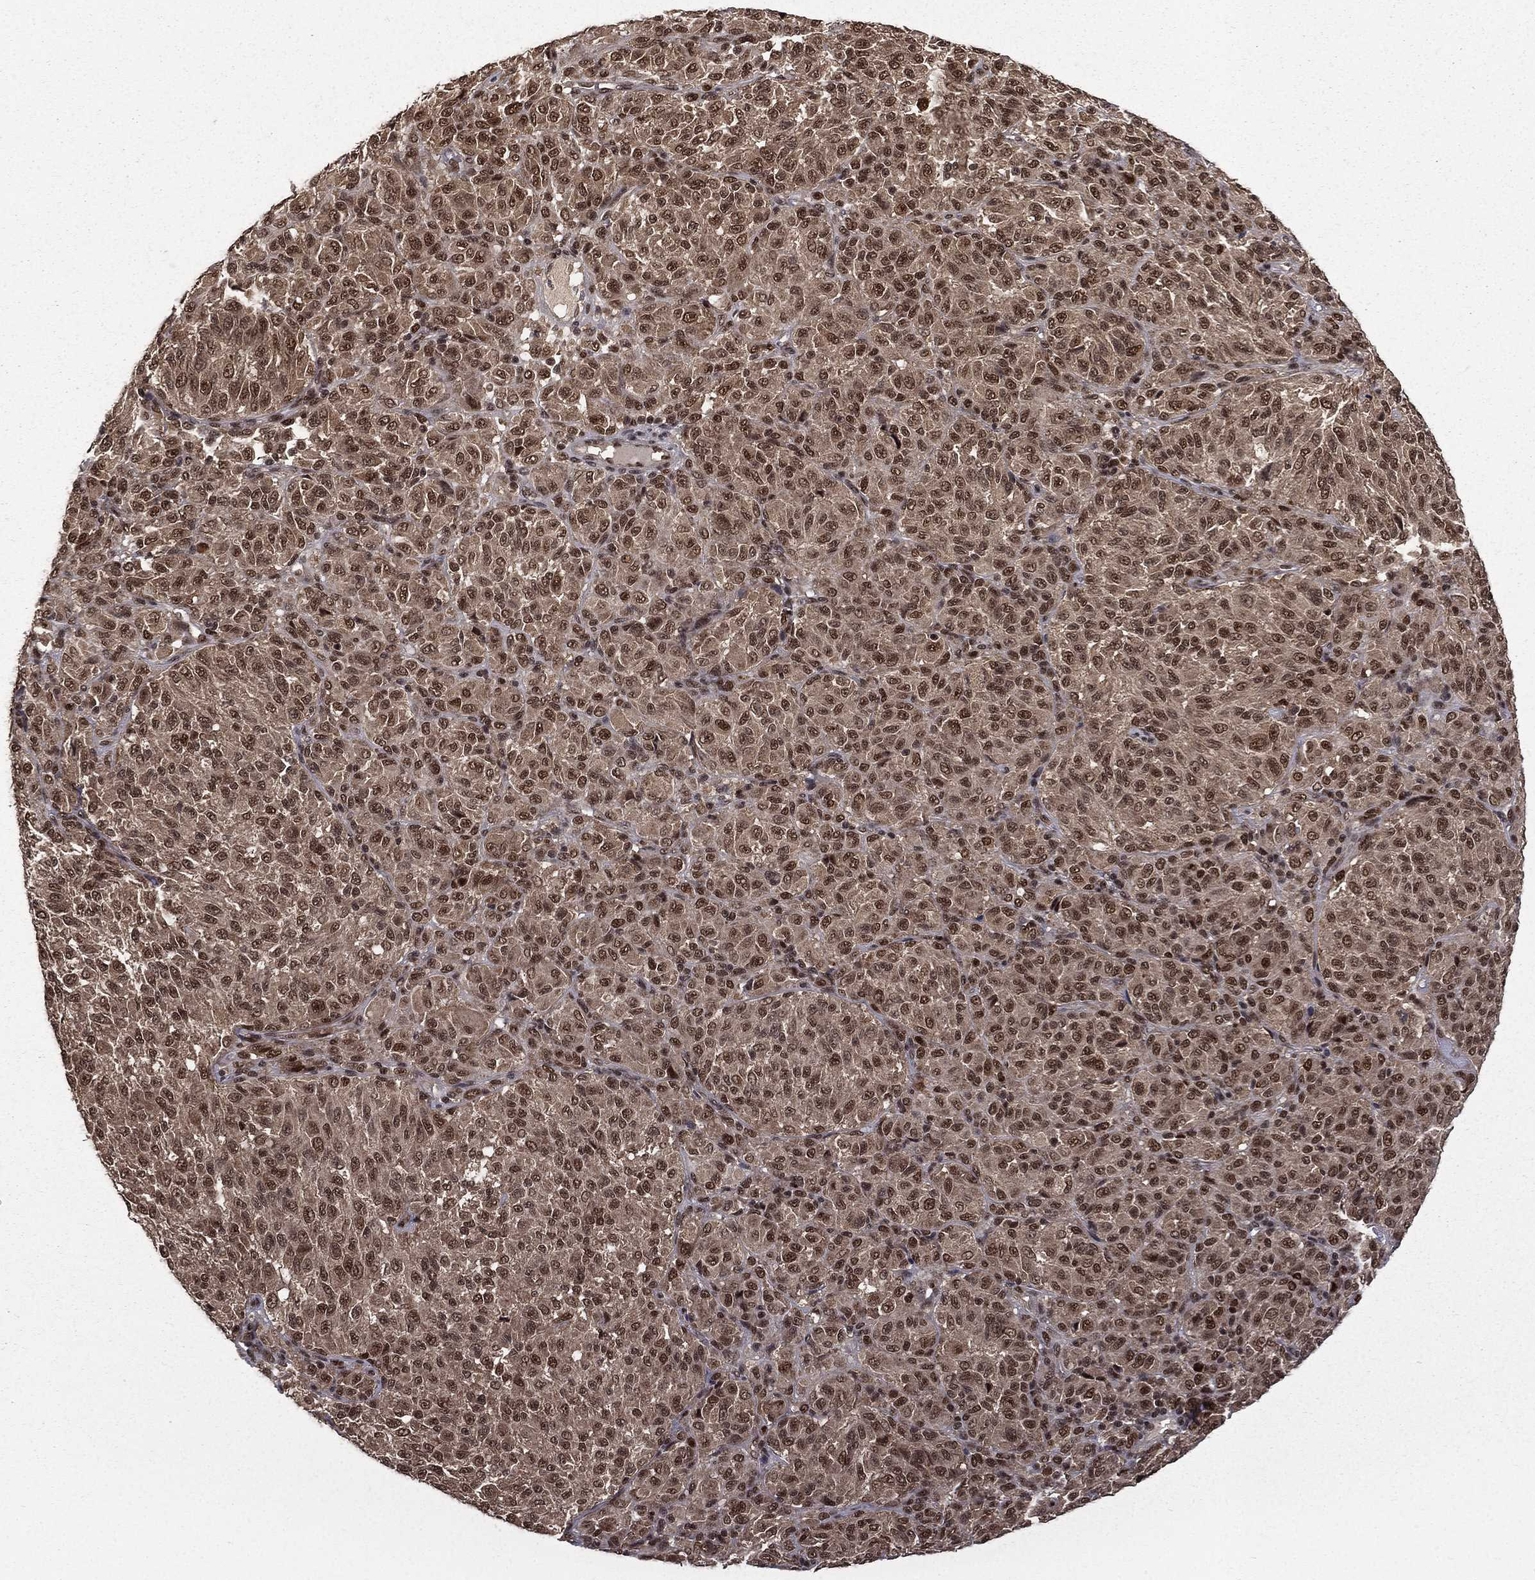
{"staining": {"intensity": "moderate", "quantity": ">75%", "location": "cytoplasmic/membranous,nuclear"}, "tissue": "melanoma", "cell_type": "Tumor cells", "image_type": "cancer", "snomed": [{"axis": "morphology", "description": "Malignant melanoma, Metastatic site"}, {"axis": "topography", "description": "Brain"}], "caption": "About >75% of tumor cells in human malignant melanoma (metastatic site) reveal moderate cytoplasmic/membranous and nuclear protein staining as visualized by brown immunohistochemical staining.", "gene": "JMJD6", "patient": {"sex": "female", "age": 56}}